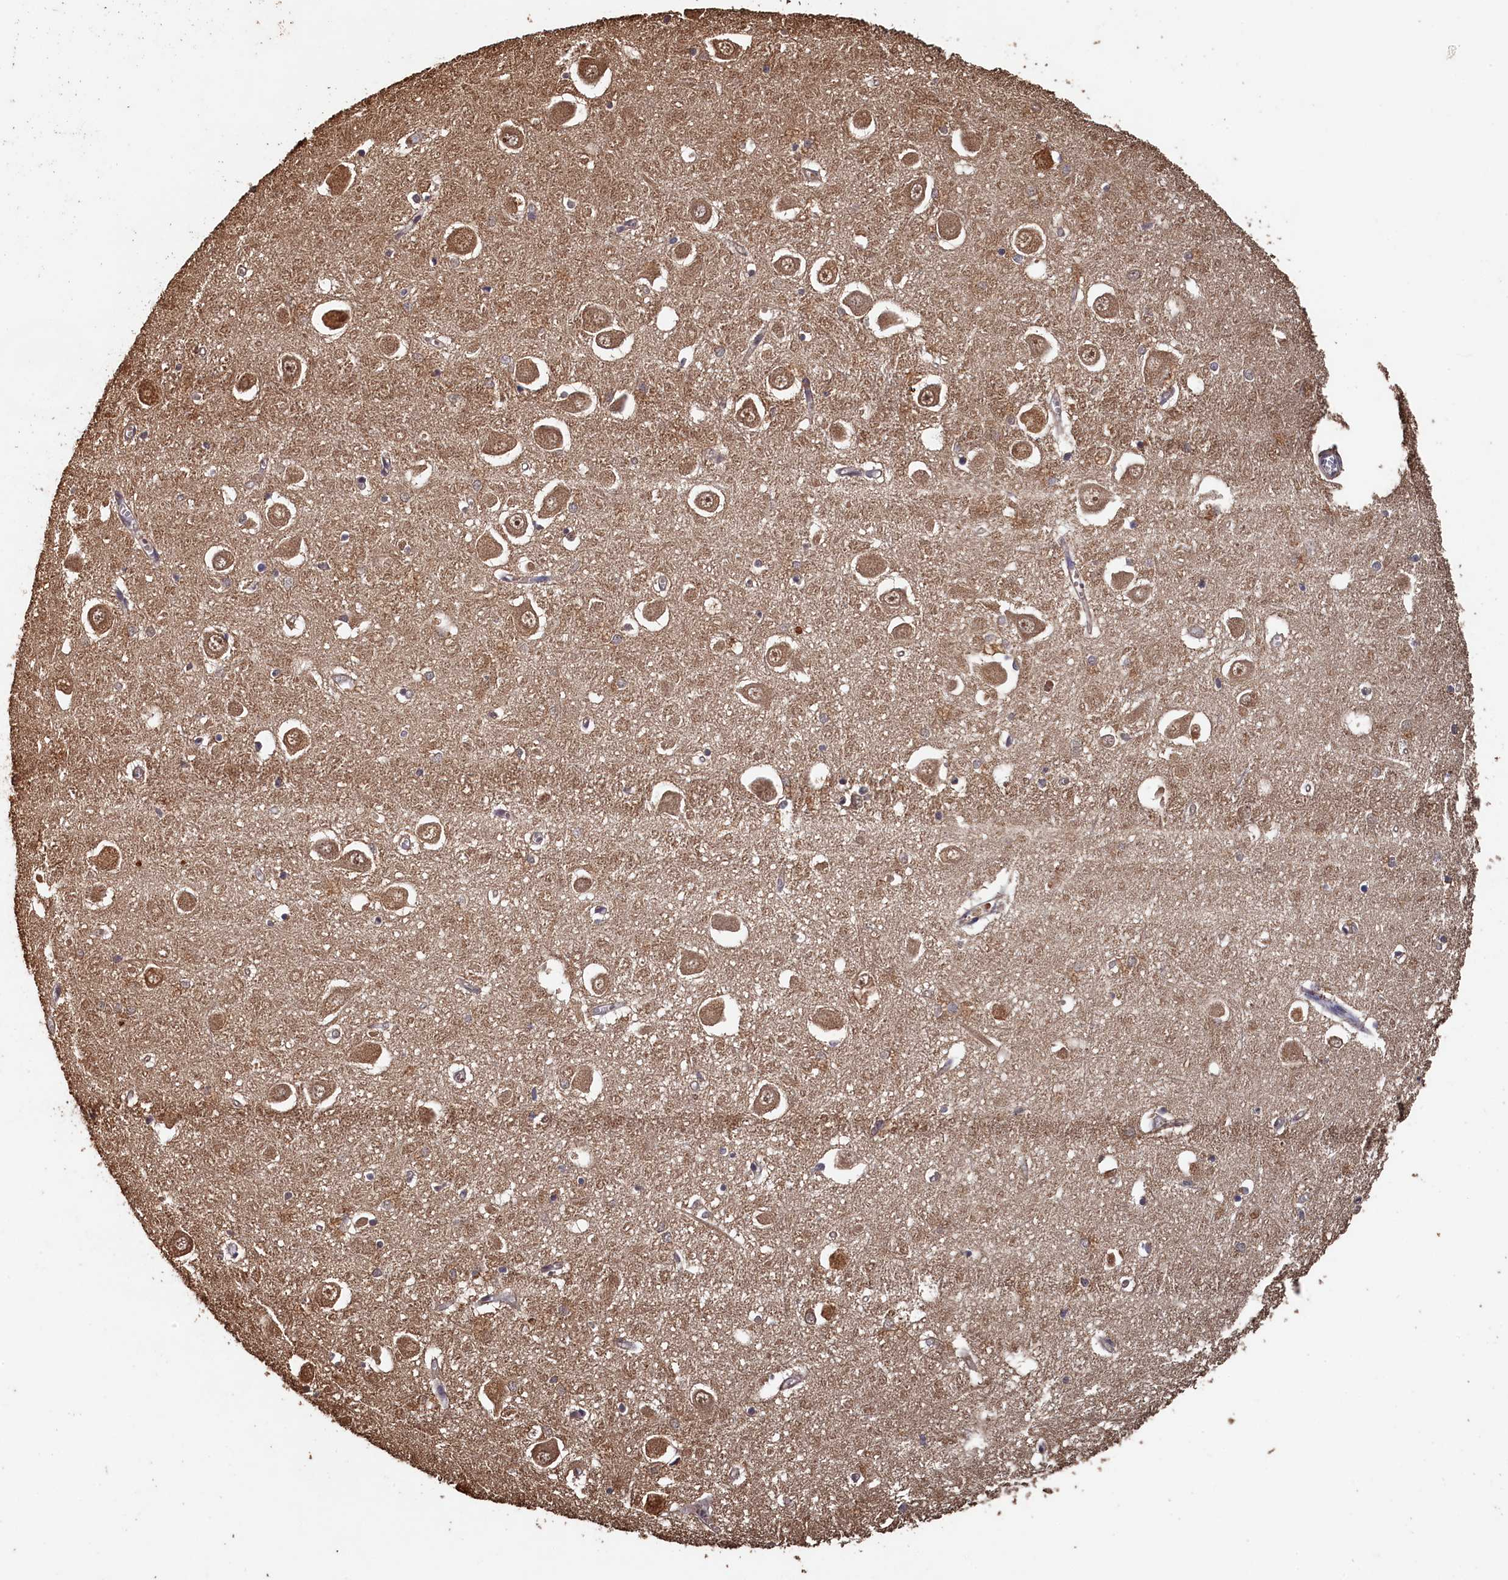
{"staining": {"intensity": "weak", "quantity": "<25%", "location": "cytoplasmic/membranous"}, "tissue": "hippocampus", "cell_type": "Glial cells", "image_type": "normal", "snomed": [{"axis": "morphology", "description": "Normal tissue, NOS"}, {"axis": "topography", "description": "Hippocampus"}], "caption": "Immunohistochemistry (IHC) photomicrograph of normal hippocampus stained for a protein (brown), which reveals no expression in glial cells.", "gene": "PIGN", "patient": {"sex": "male", "age": 70}}